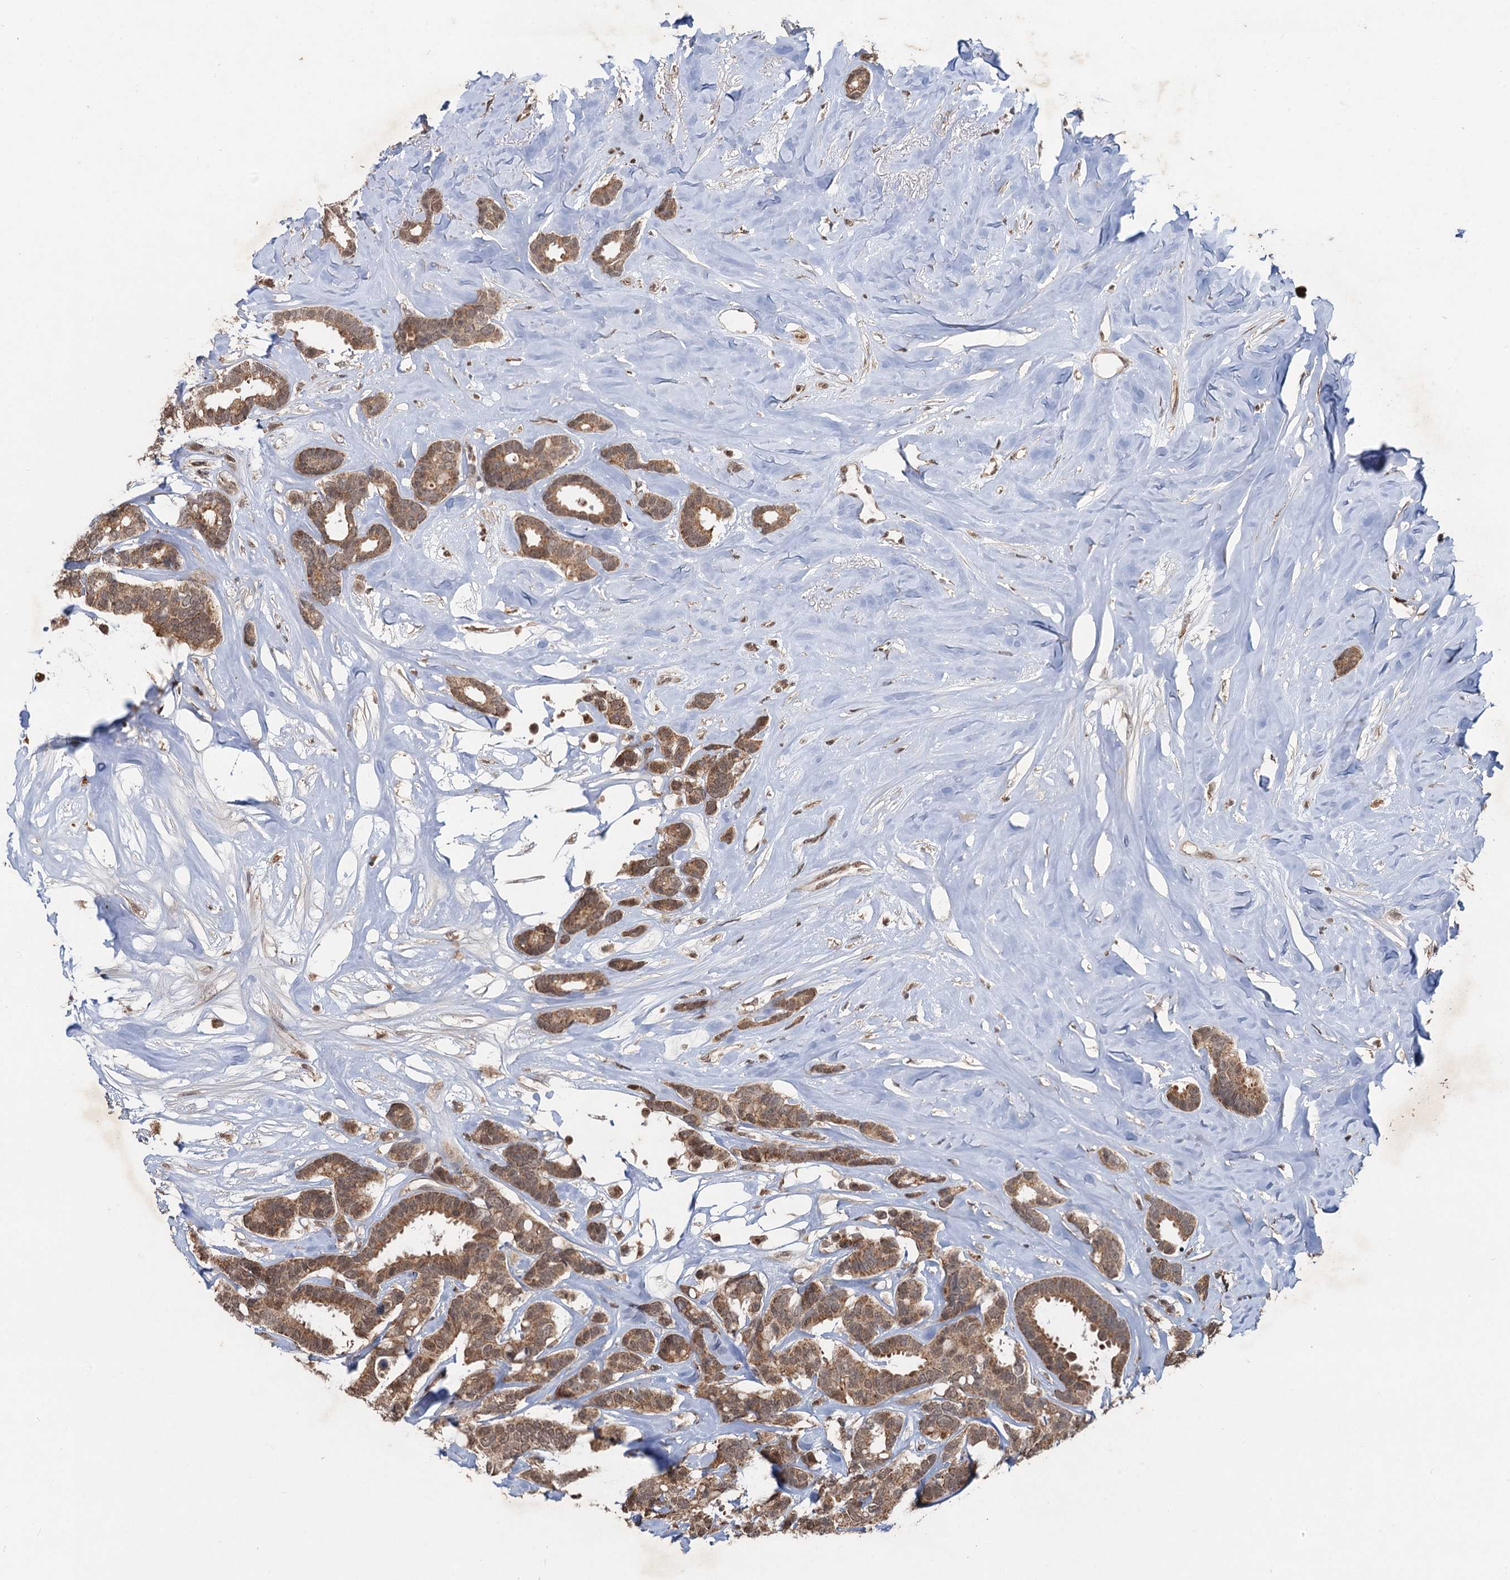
{"staining": {"intensity": "moderate", "quantity": ">75%", "location": "cytoplasmic/membranous,nuclear"}, "tissue": "breast cancer", "cell_type": "Tumor cells", "image_type": "cancer", "snomed": [{"axis": "morphology", "description": "Duct carcinoma"}, {"axis": "topography", "description": "Breast"}], "caption": "Human breast infiltrating ductal carcinoma stained for a protein (brown) displays moderate cytoplasmic/membranous and nuclear positive expression in approximately >75% of tumor cells.", "gene": "REP15", "patient": {"sex": "female", "age": 87}}